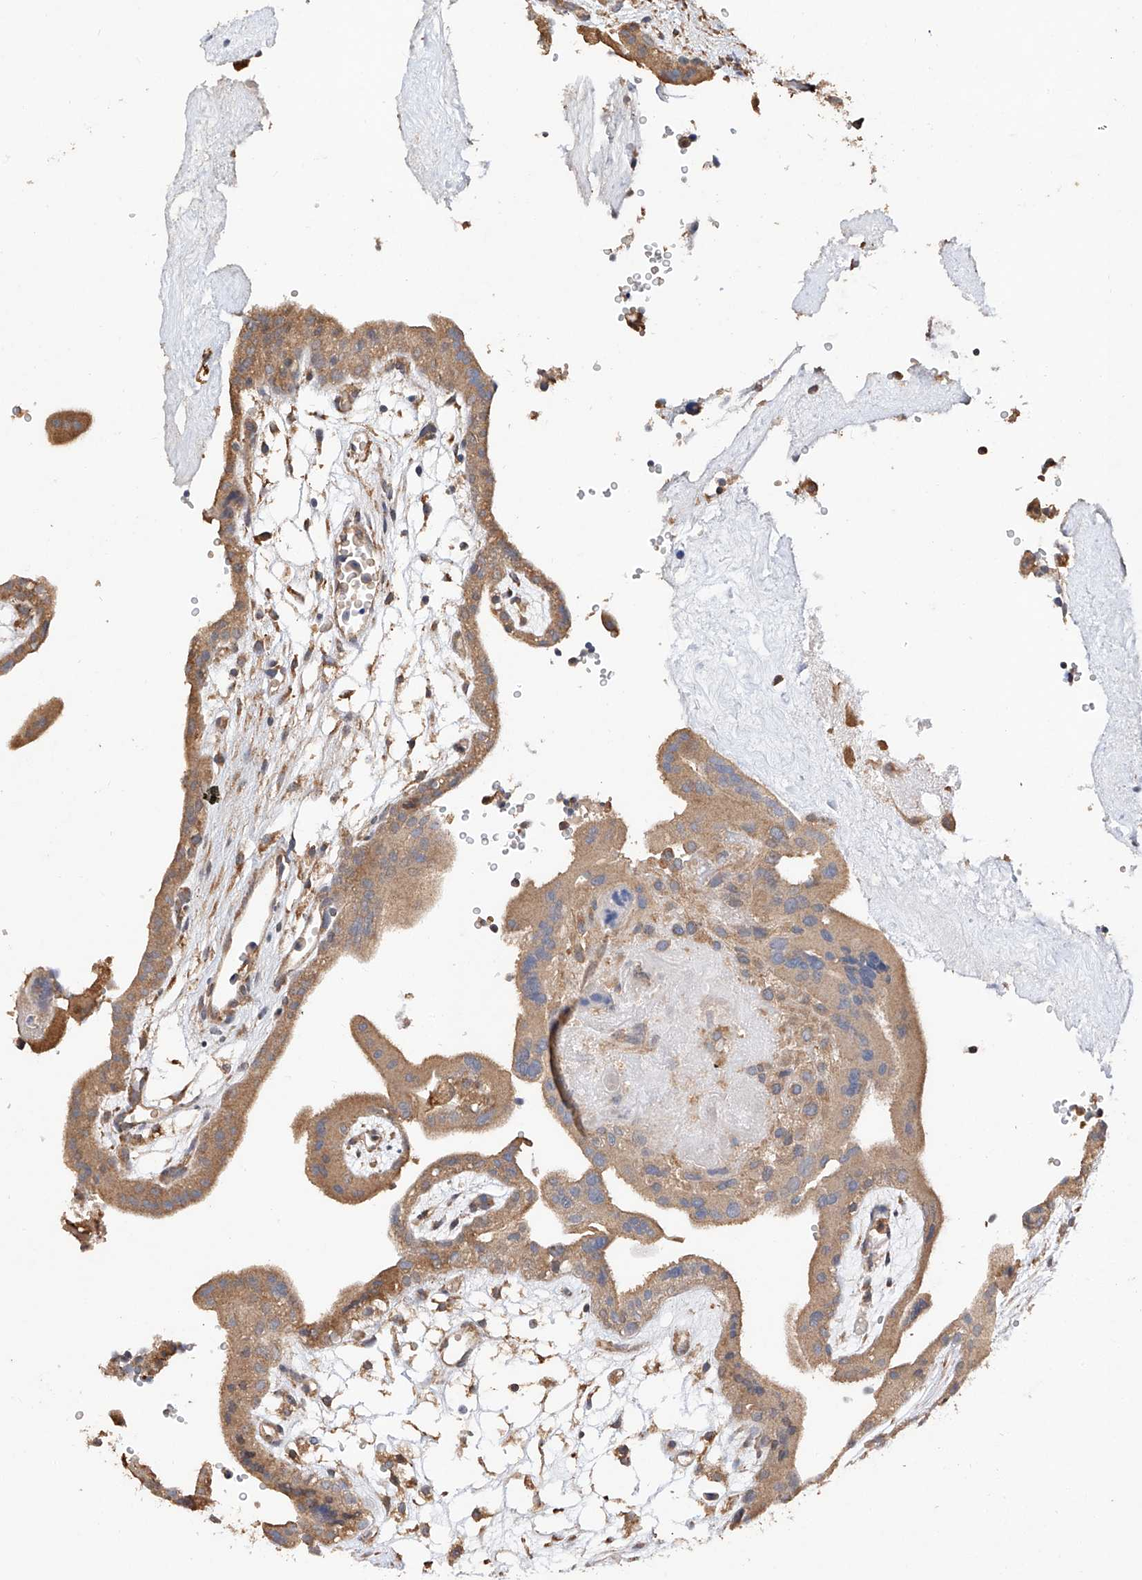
{"staining": {"intensity": "moderate", "quantity": ">75%", "location": "cytoplasmic/membranous"}, "tissue": "placenta", "cell_type": "Decidual cells", "image_type": "normal", "snomed": [{"axis": "morphology", "description": "Normal tissue, NOS"}, {"axis": "topography", "description": "Placenta"}], "caption": "Immunohistochemistry micrograph of unremarkable human placenta stained for a protein (brown), which reveals medium levels of moderate cytoplasmic/membranous expression in about >75% of decidual cells.", "gene": "RILPL2", "patient": {"sex": "female", "age": 18}}